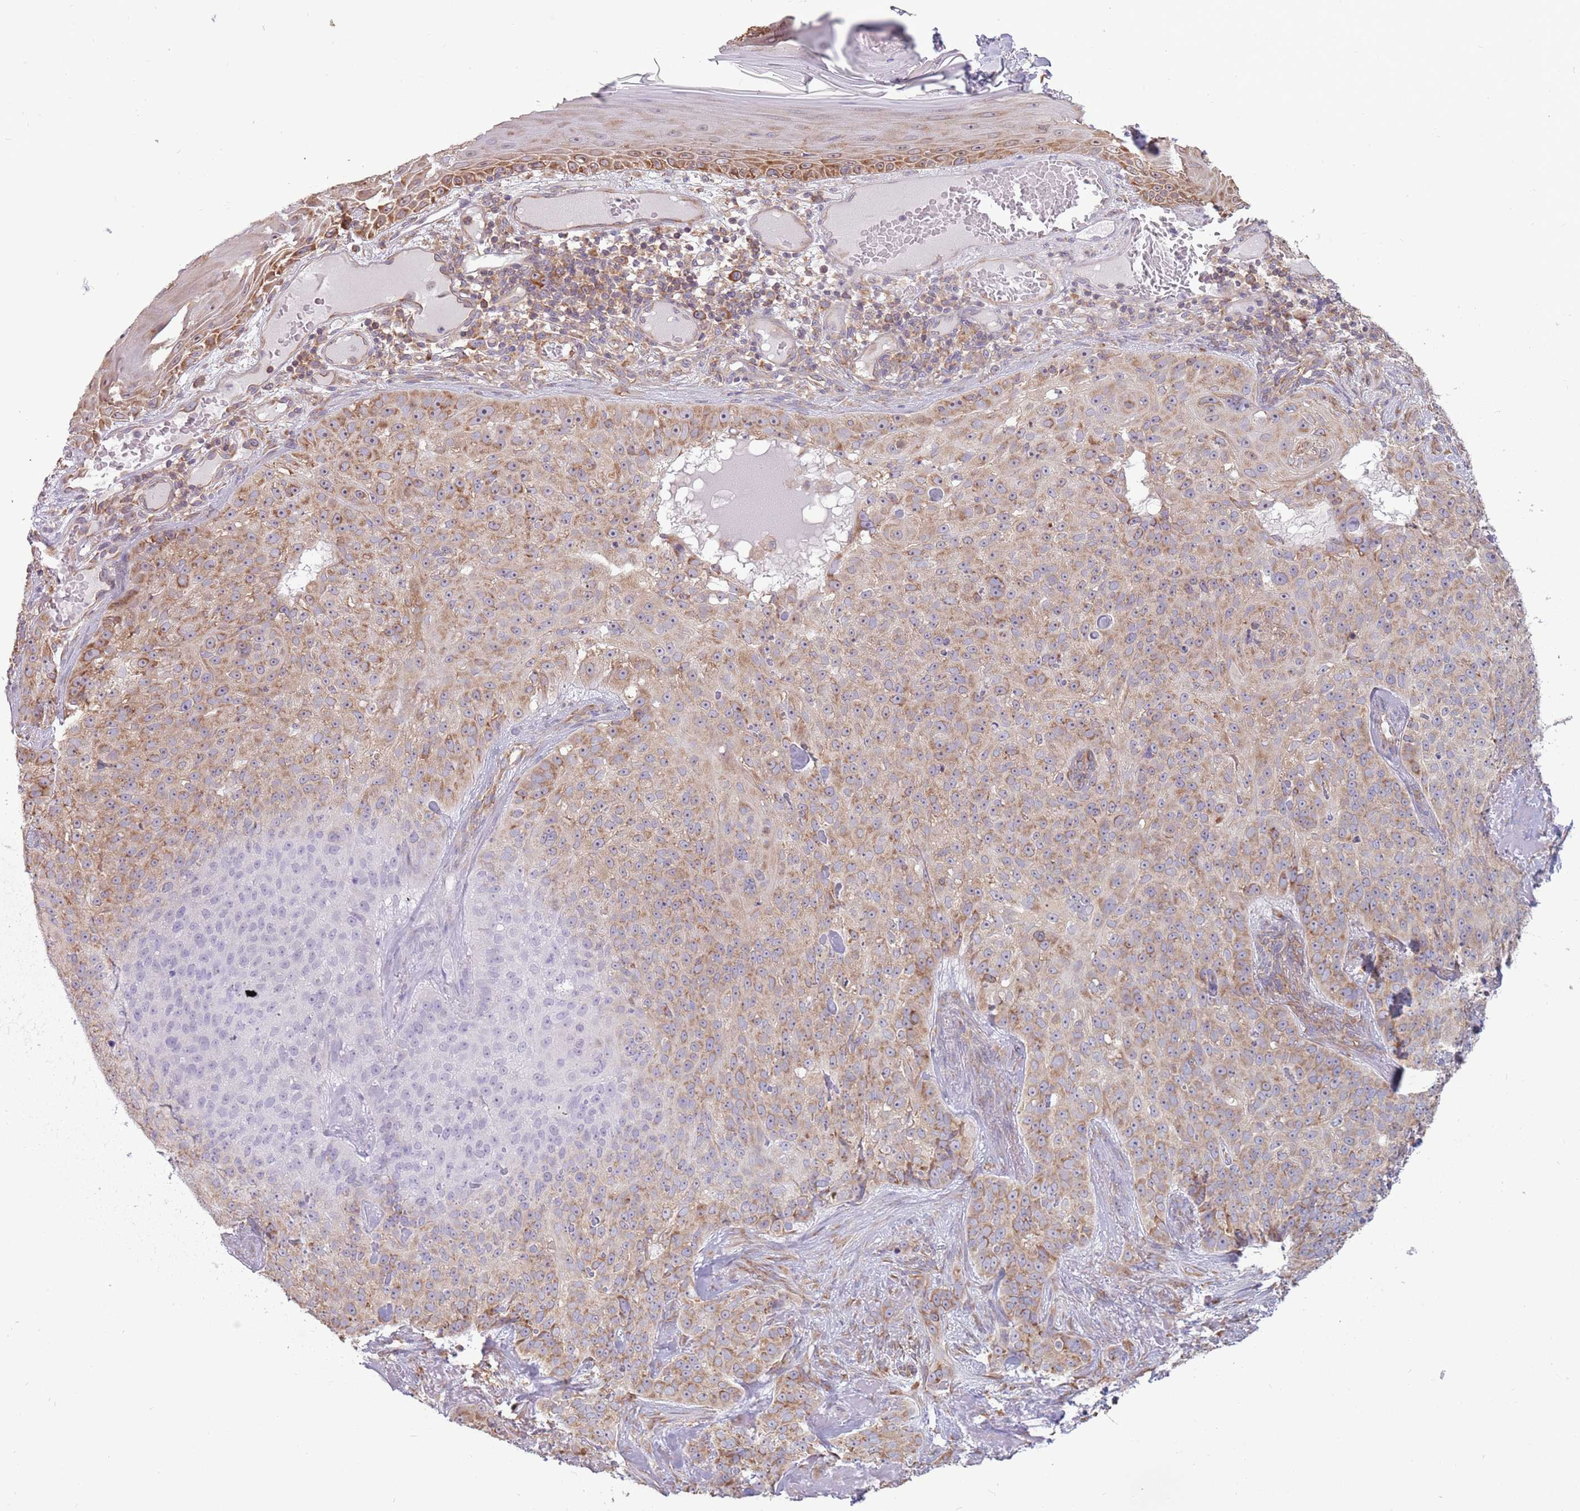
{"staining": {"intensity": "moderate", "quantity": "25%-75%", "location": "cytoplasmic/membranous,nuclear"}, "tissue": "skin cancer", "cell_type": "Tumor cells", "image_type": "cancer", "snomed": [{"axis": "morphology", "description": "Basal cell carcinoma"}, {"axis": "topography", "description": "Skin"}], "caption": "A photomicrograph of basal cell carcinoma (skin) stained for a protein reveals moderate cytoplasmic/membranous and nuclear brown staining in tumor cells.", "gene": "RPL17-C18orf32", "patient": {"sex": "female", "age": 92}}